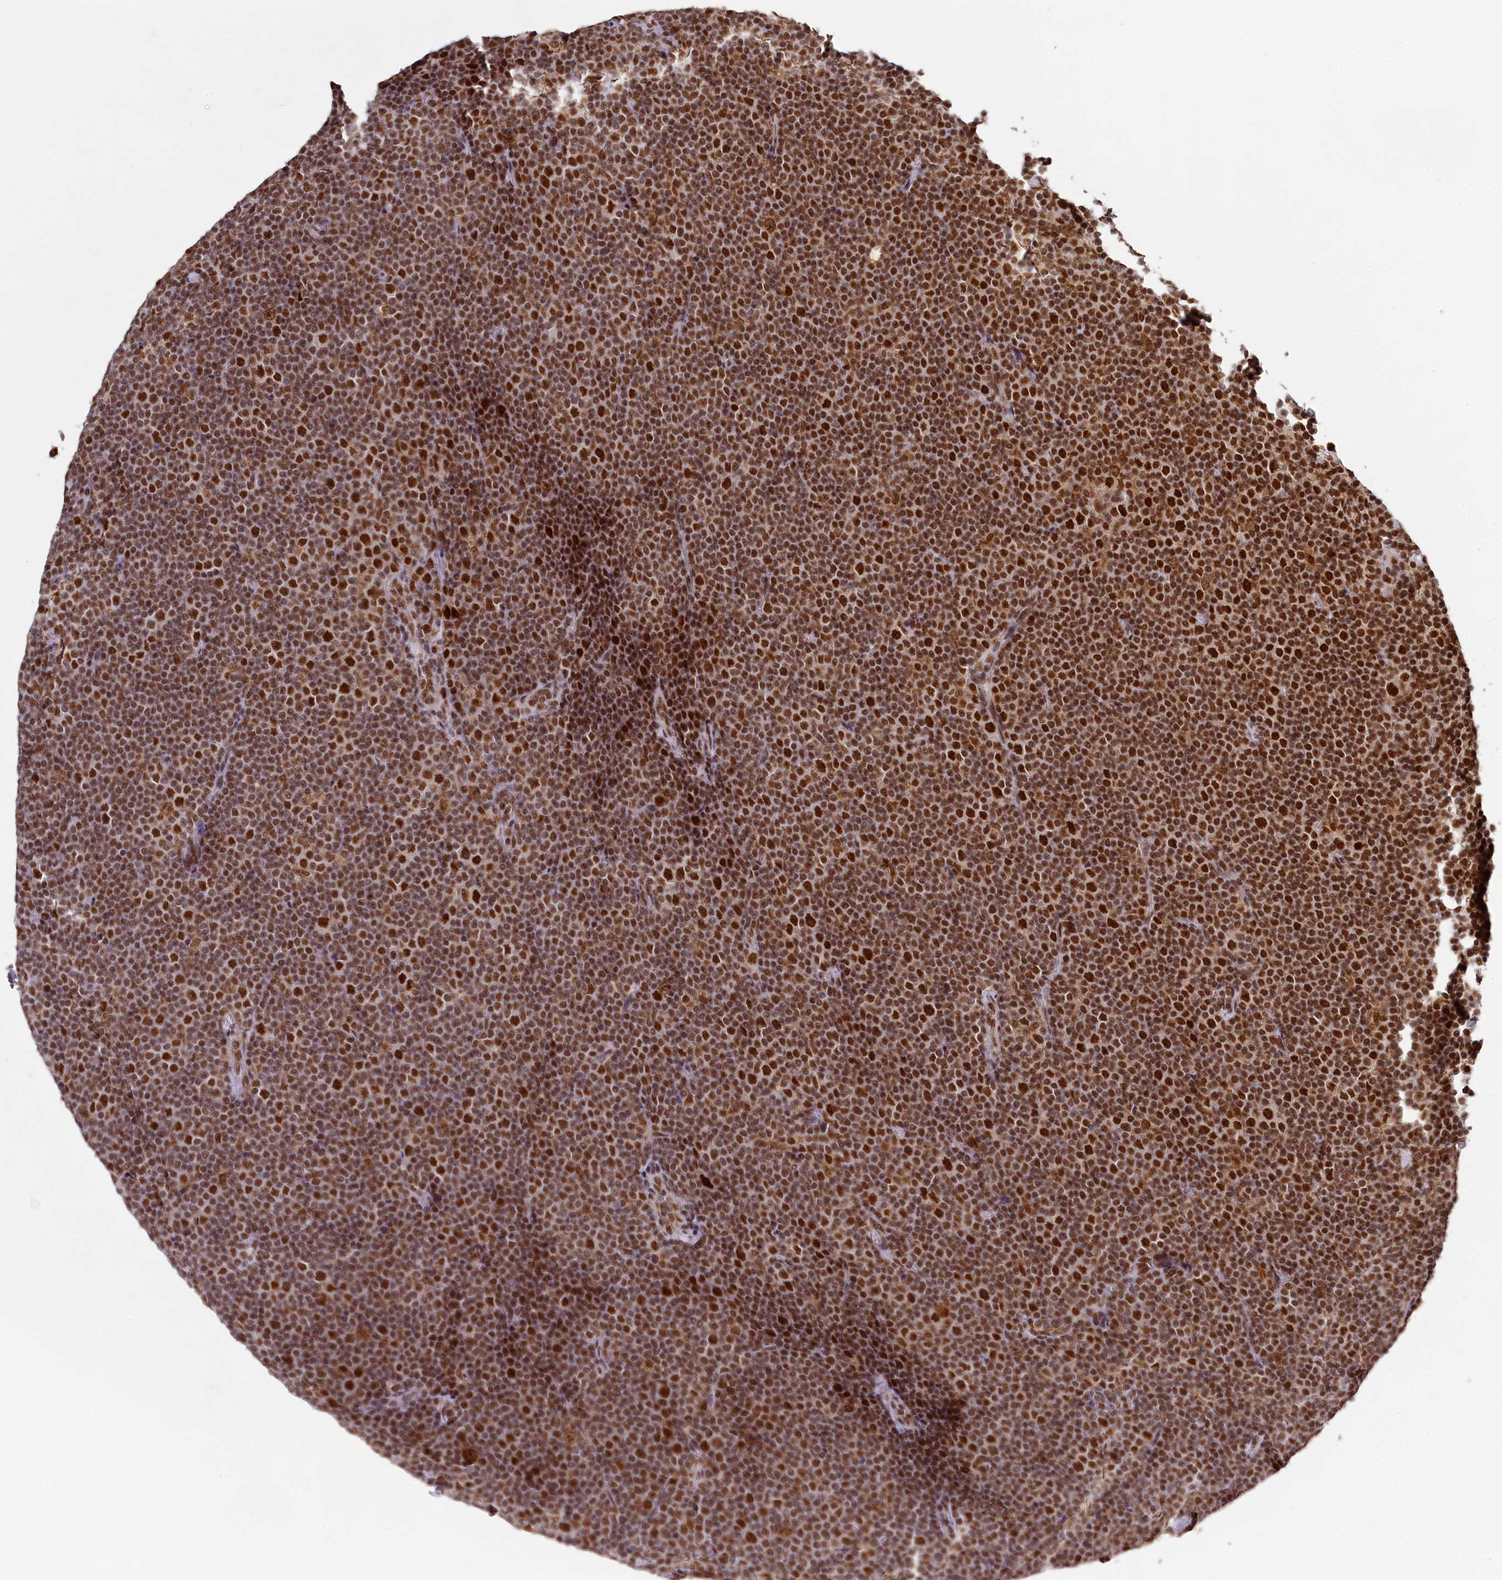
{"staining": {"intensity": "strong", "quantity": "25%-75%", "location": "nuclear"}, "tissue": "lymphoma", "cell_type": "Tumor cells", "image_type": "cancer", "snomed": [{"axis": "morphology", "description": "Malignant lymphoma, non-Hodgkin's type, Low grade"}, {"axis": "topography", "description": "Lymph node"}], "caption": "The micrograph reveals a brown stain indicating the presence of a protein in the nuclear of tumor cells in lymphoma.", "gene": "PPHLN1", "patient": {"sex": "female", "age": 67}}